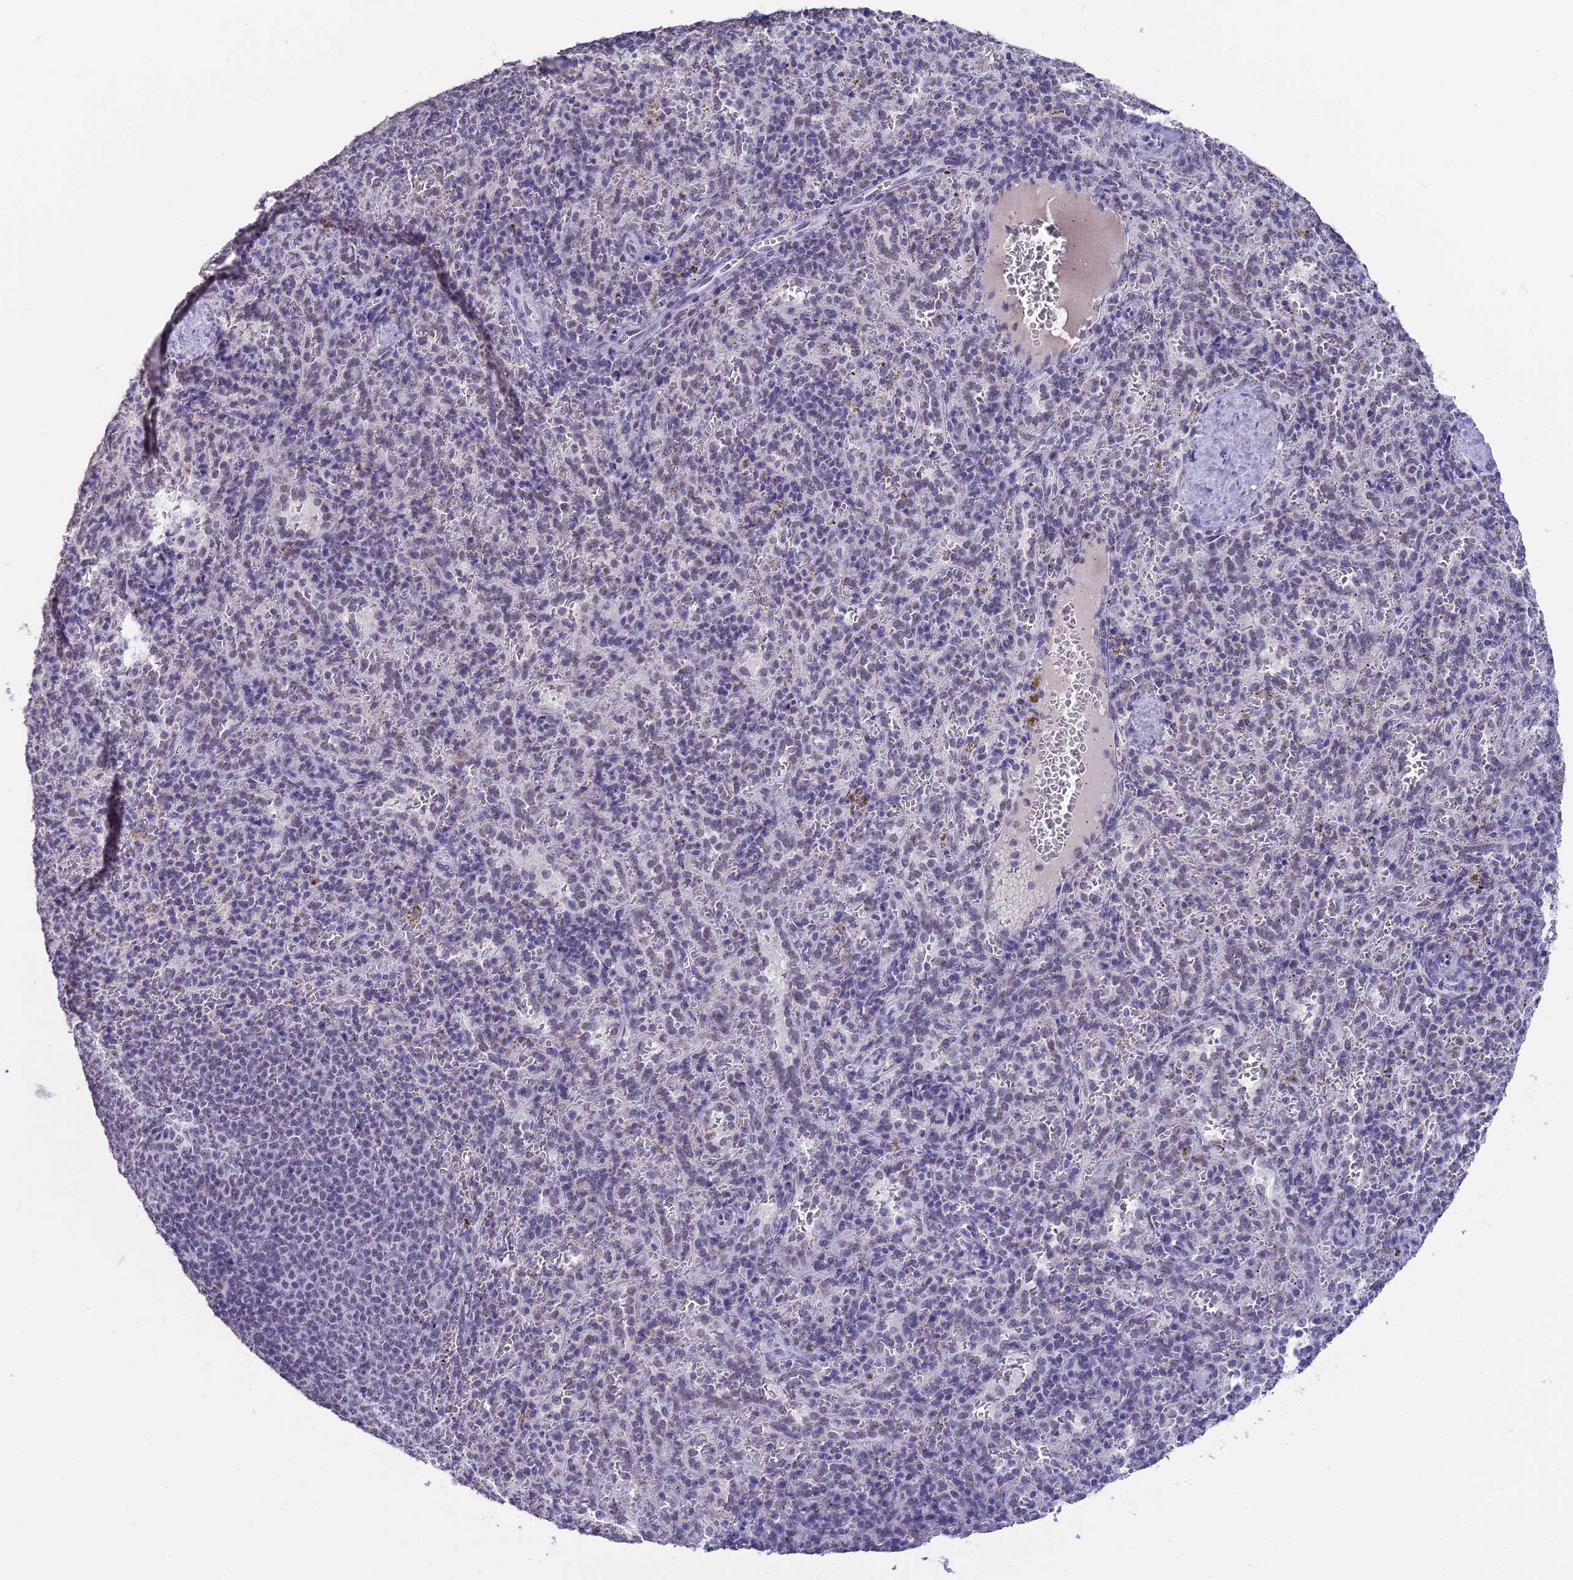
{"staining": {"intensity": "negative", "quantity": "none", "location": "none"}, "tissue": "spleen", "cell_type": "Cells in red pulp", "image_type": "normal", "snomed": [{"axis": "morphology", "description": "Normal tissue, NOS"}, {"axis": "topography", "description": "Spleen"}], "caption": "High power microscopy micrograph of an IHC histopathology image of benign spleen, revealing no significant staining in cells in red pulp.", "gene": "SETD2", "patient": {"sex": "female", "age": 21}}